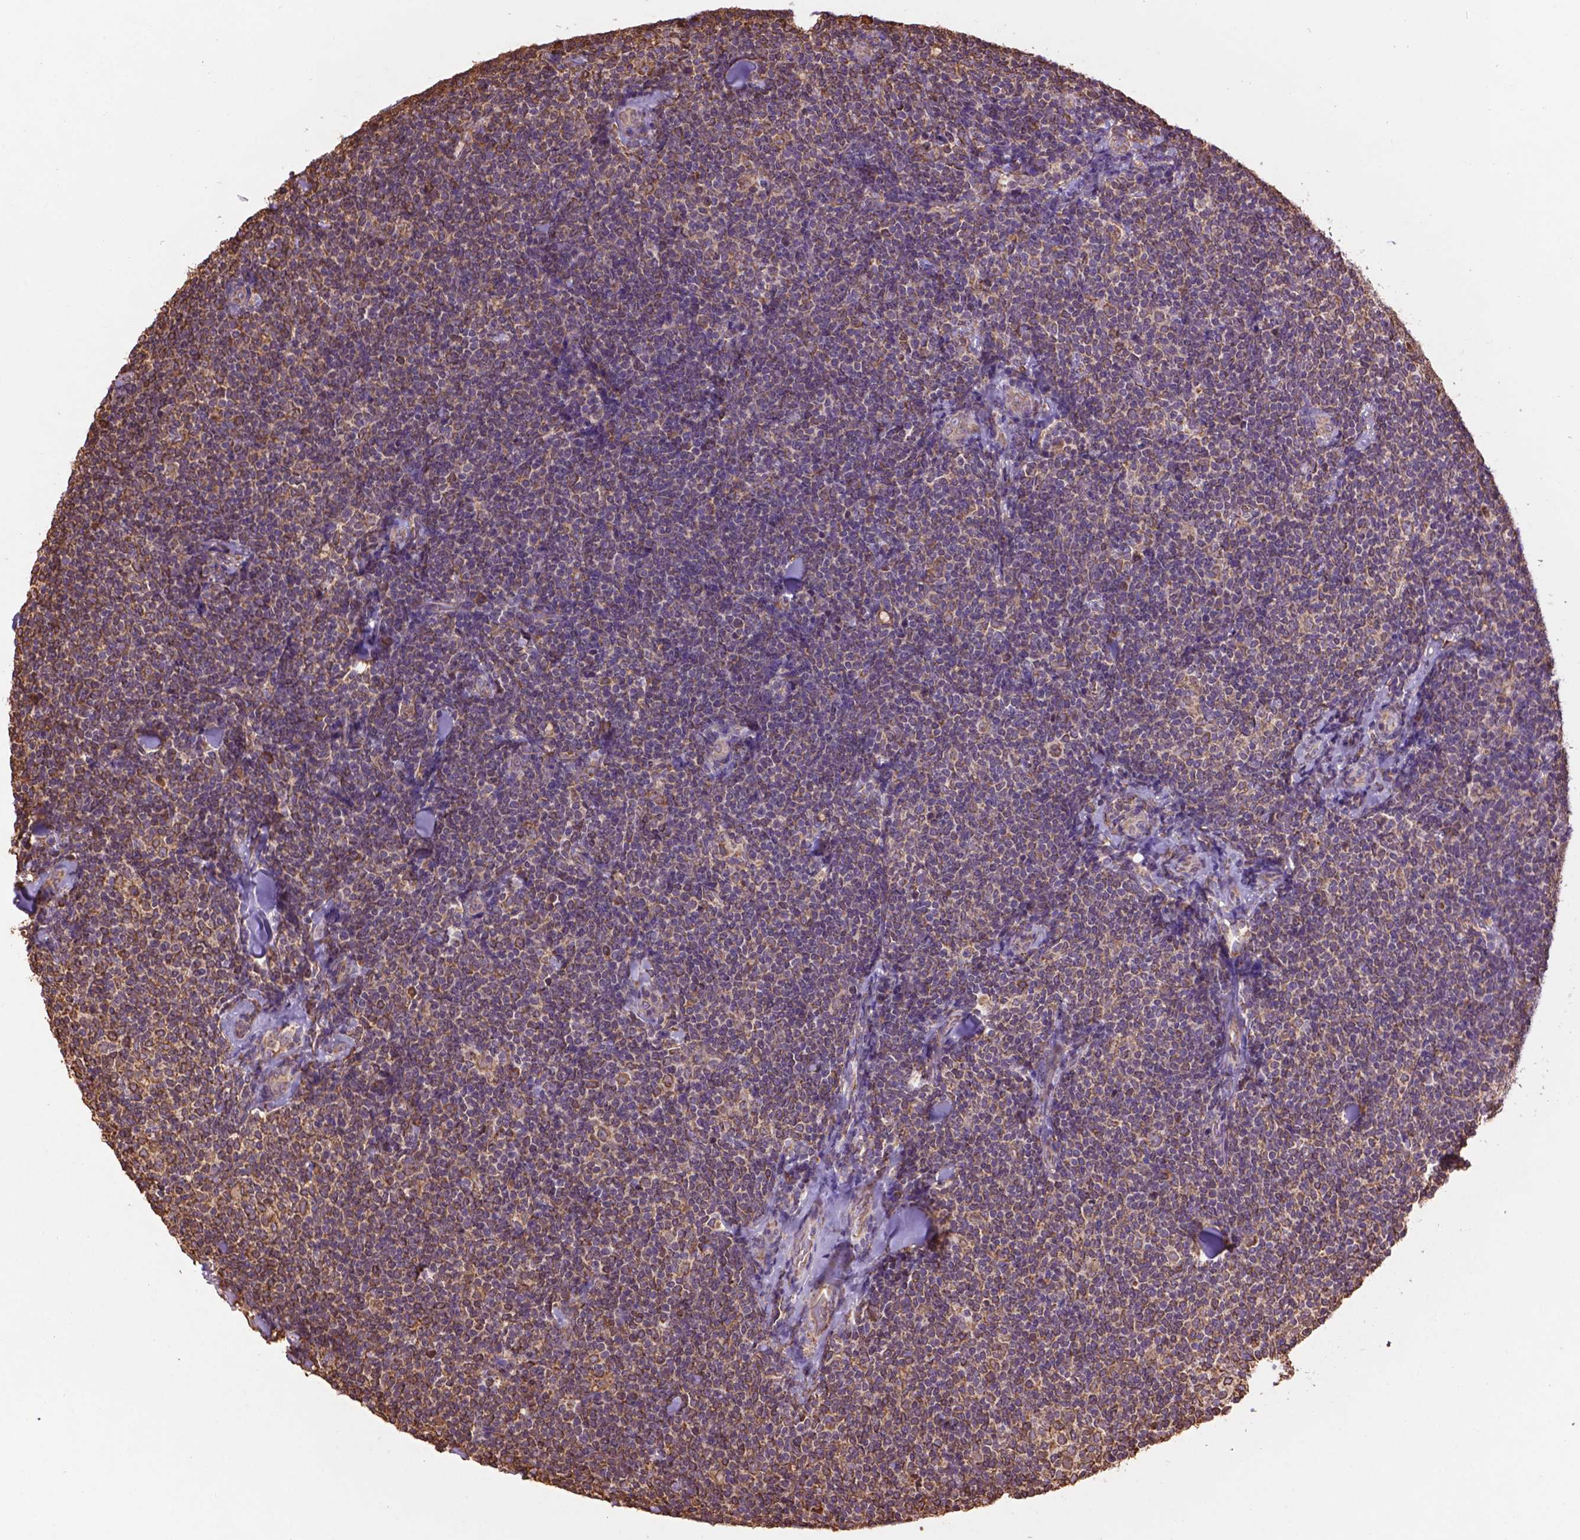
{"staining": {"intensity": "weak", "quantity": "25%-75%", "location": "cytoplasmic/membranous"}, "tissue": "lymphoma", "cell_type": "Tumor cells", "image_type": "cancer", "snomed": [{"axis": "morphology", "description": "Malignant lymphoma, non-Hodgkin's type, Low grade"}, {"axis": "topography", "description": "Lymph node"}], "caption": "DAB immunohistochemical staining of lymphoma displays weak cytoplasmic/membranous protein expression in approximately 25%-75% of tumor cells. (DAB IHC with brightfield microscopy, high magnification).", "gene": "PPP2R5E", "patient": {"sex": "female", "age": 56}}